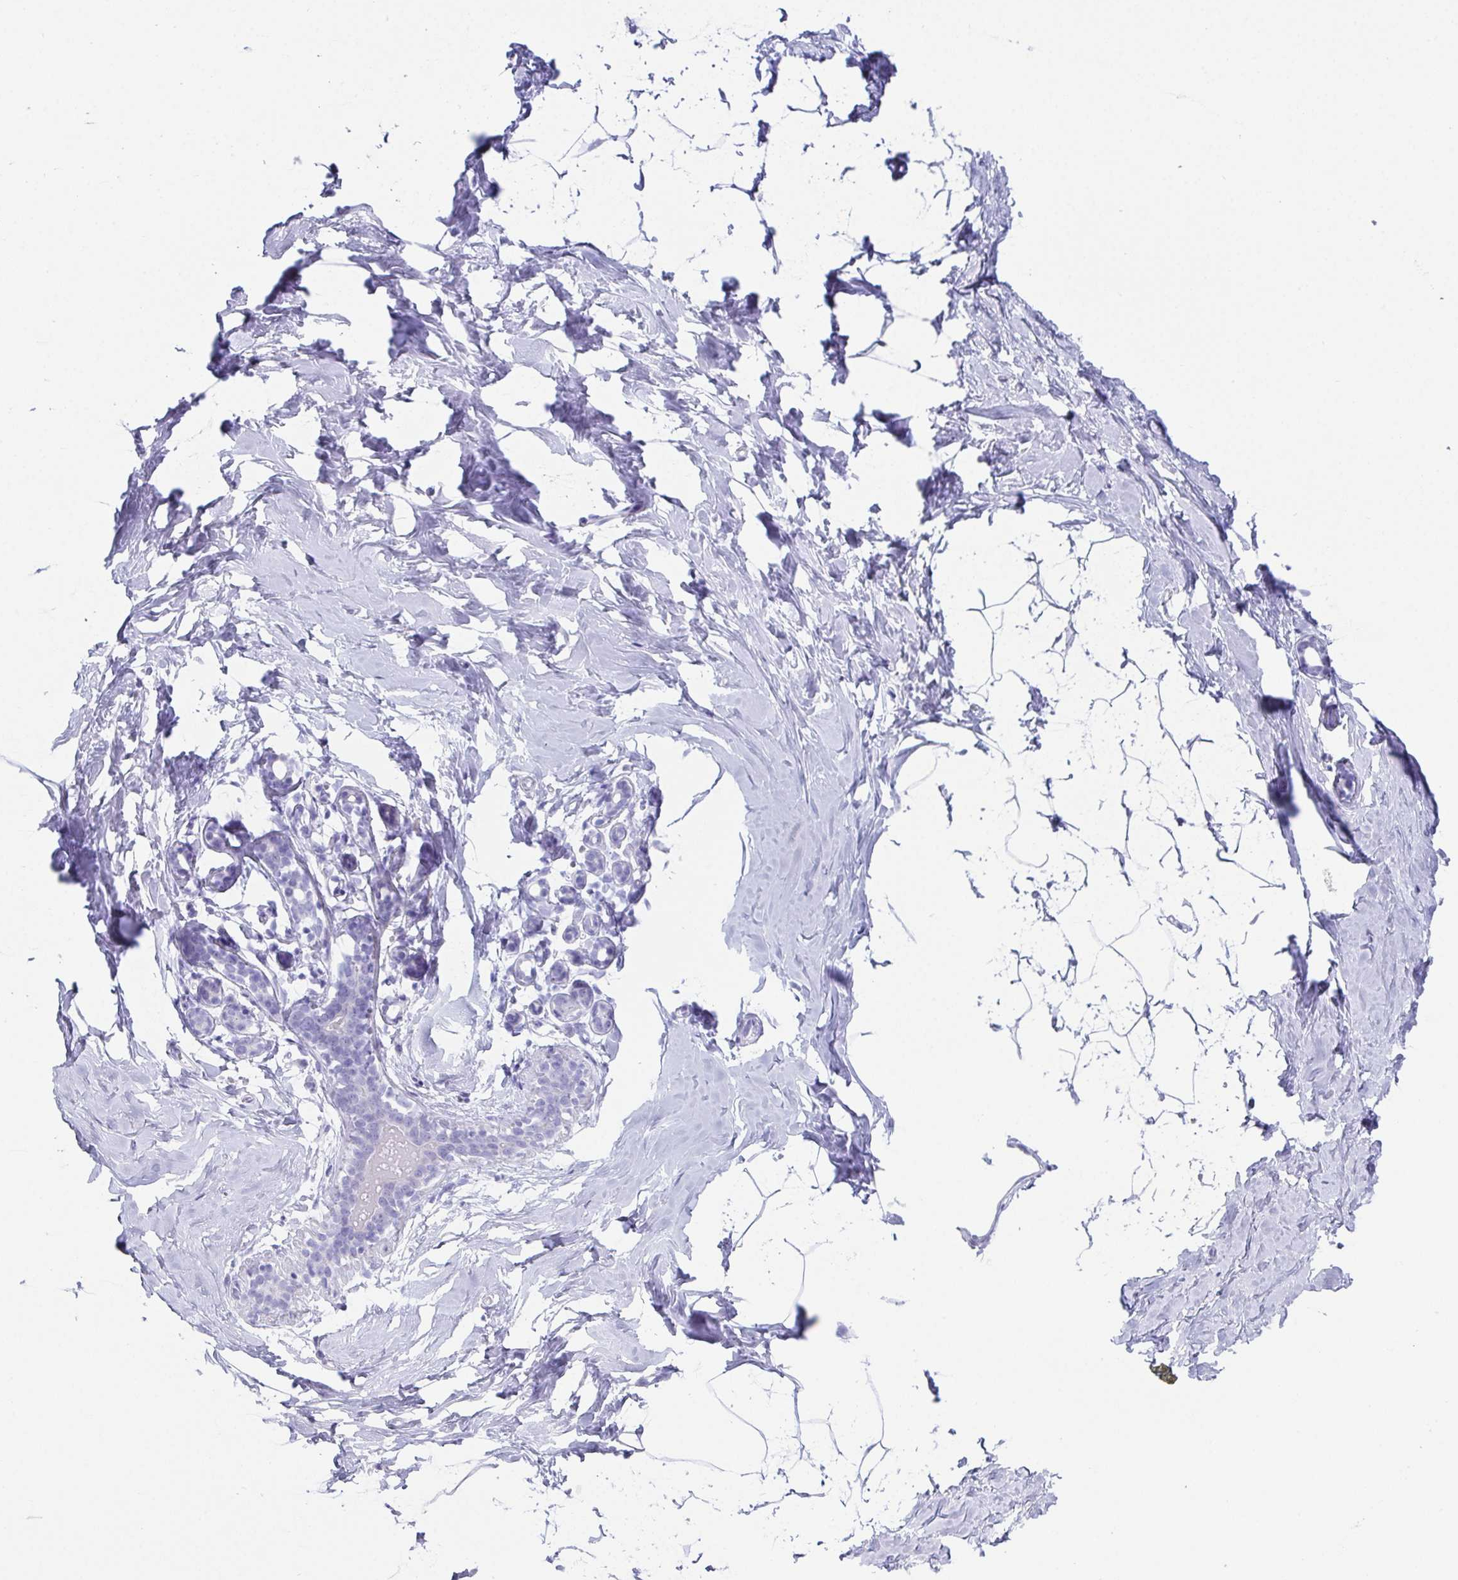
{"staining": {"intensity": "negative", "quantity": "none", "location": "none"}, "tissue": "breast", "cell_type": "Adipocytes", "image_type": "normal", "snomed": [{"axis": "morphology", "description": "Normal tissue, NOS"}, {"axis": "topography", "description": "Breast"}], "caption": "Immunohistochemistry (IHC) of benign breast shows no staining in adipocytes.", "gene": "TEX19", "patient": {"sex": "female", "age": 32}}